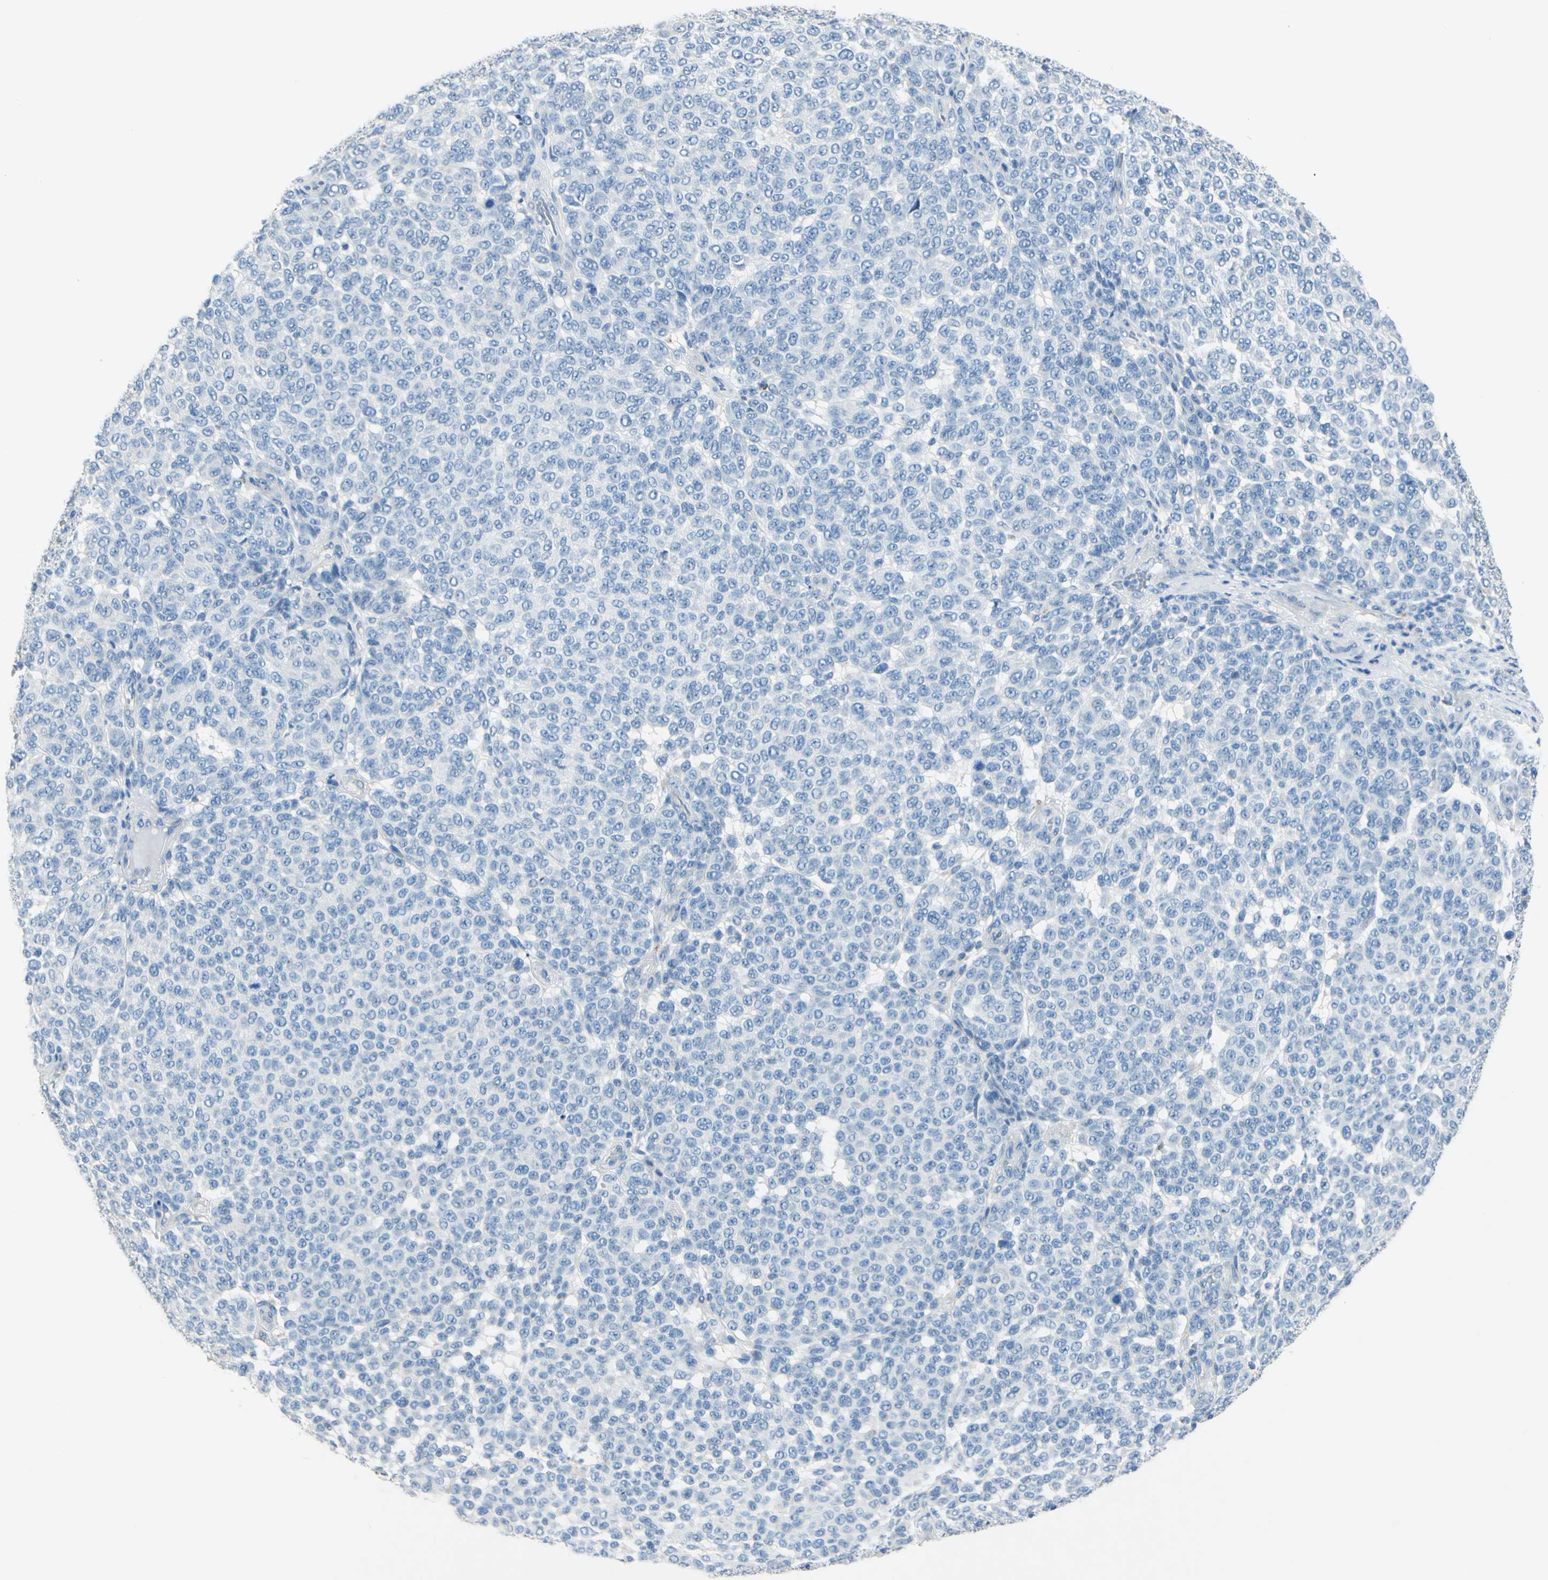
{"staining": {"intensity": "negative", "quantity": "none", "location": "none"}, "tissue": "melanoma", "cell_type": "Tumor cells", "image_type": "cancer", "snomed": [{"axis": "morphology", "description": "Malignant melanoma, NOS"}, {"axis": "topography", "description": "Skin"}], "caption": "Tumor cells show no significant protein expression in malignant melanoma. (DAB immunohistochemistry (IHC), high magnification).", "gene": "CDH10", "patient": {"sex": "male", "age": 59}}